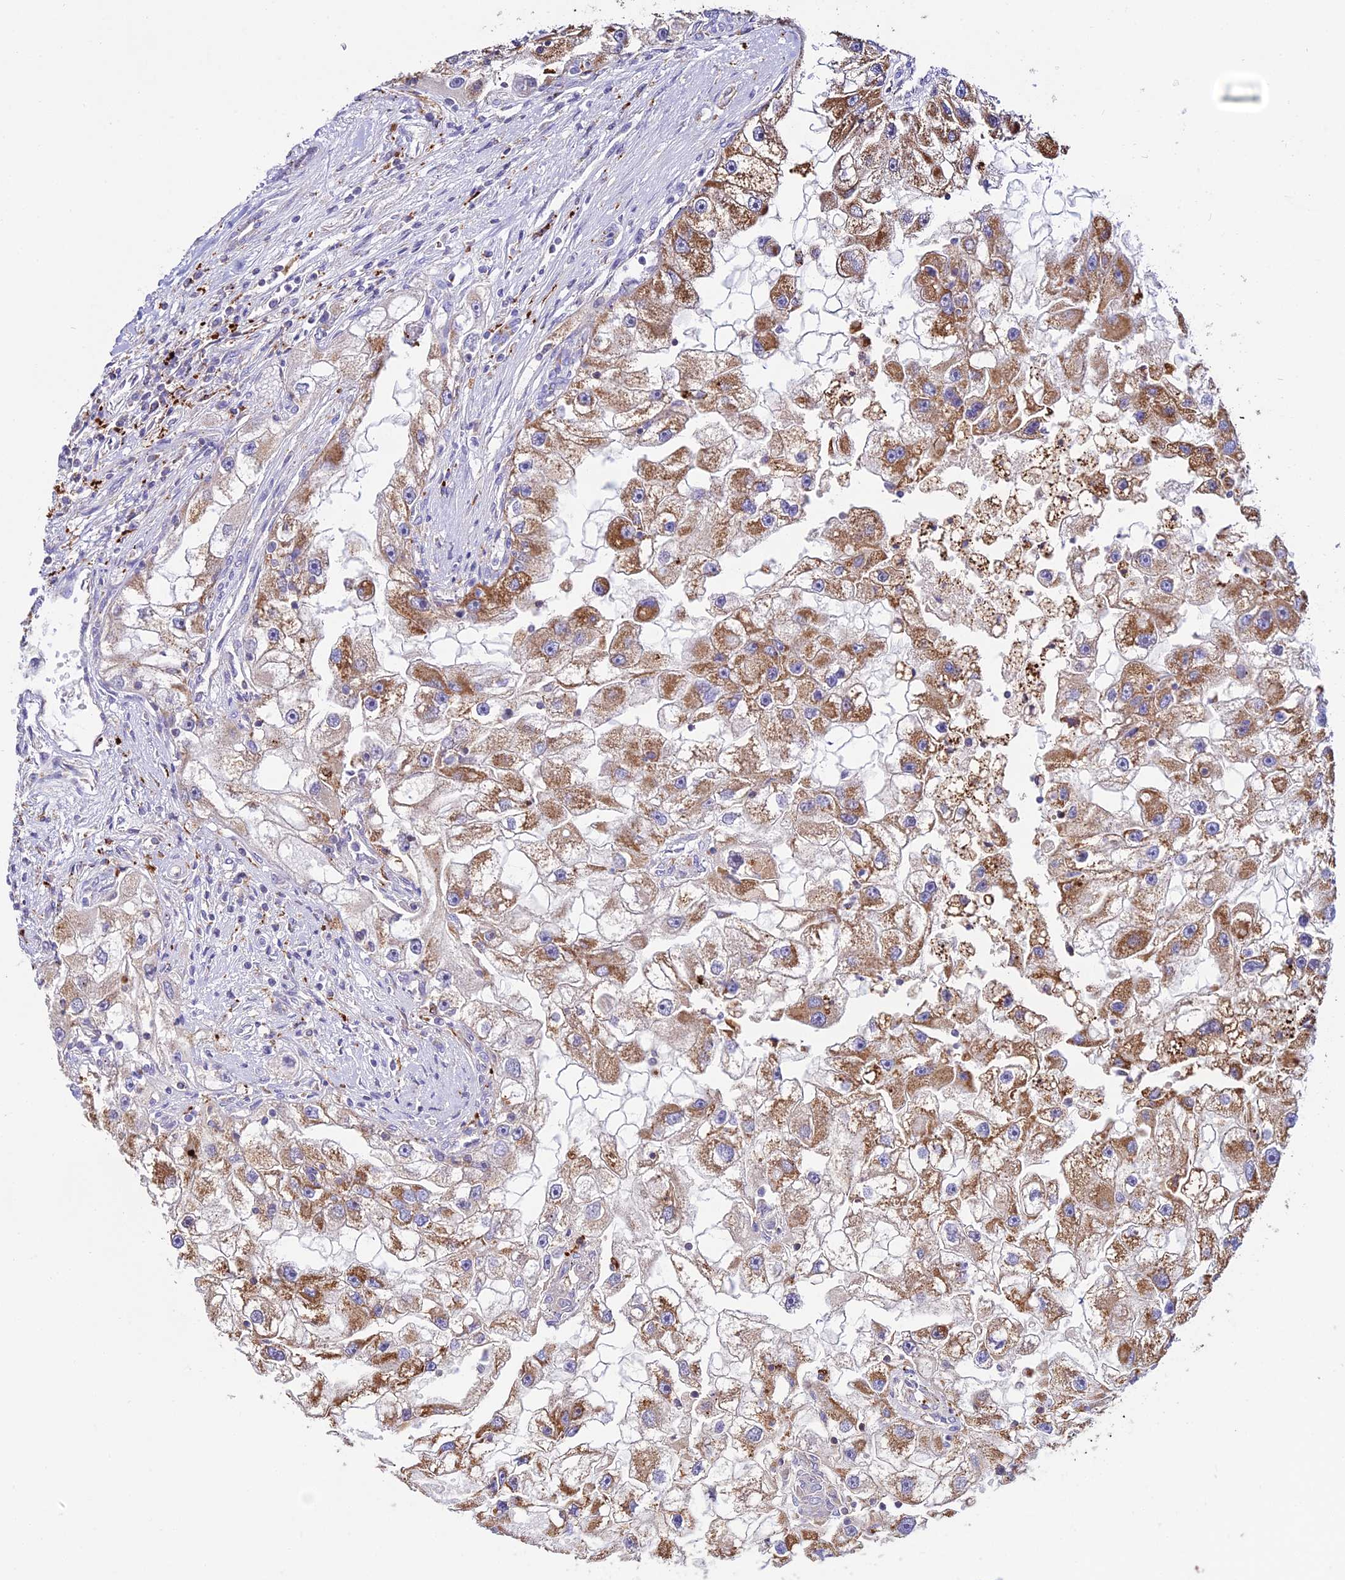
{"staining": {"intensity": "moderate", "quantity": ">75%", "location": "cytoplasmic/membranous"}, "tissue": "renal cancer", "cell_type": "Tumor cells", "image_type": "cancer", "snomed": [{"axis": "morphology", "description": "Adenocarcinoma, NOS"}, {"axis": "topography", "description": "Kidney"}], "caption": "Tumor cells demonstrate medium levels of moderate cytoplasmic/membranous expression in about >75% of cells in human renal adenocarcinoma.", "gene": "PNLIPRP3", "patient": {"sex": "male", "age": 63}}